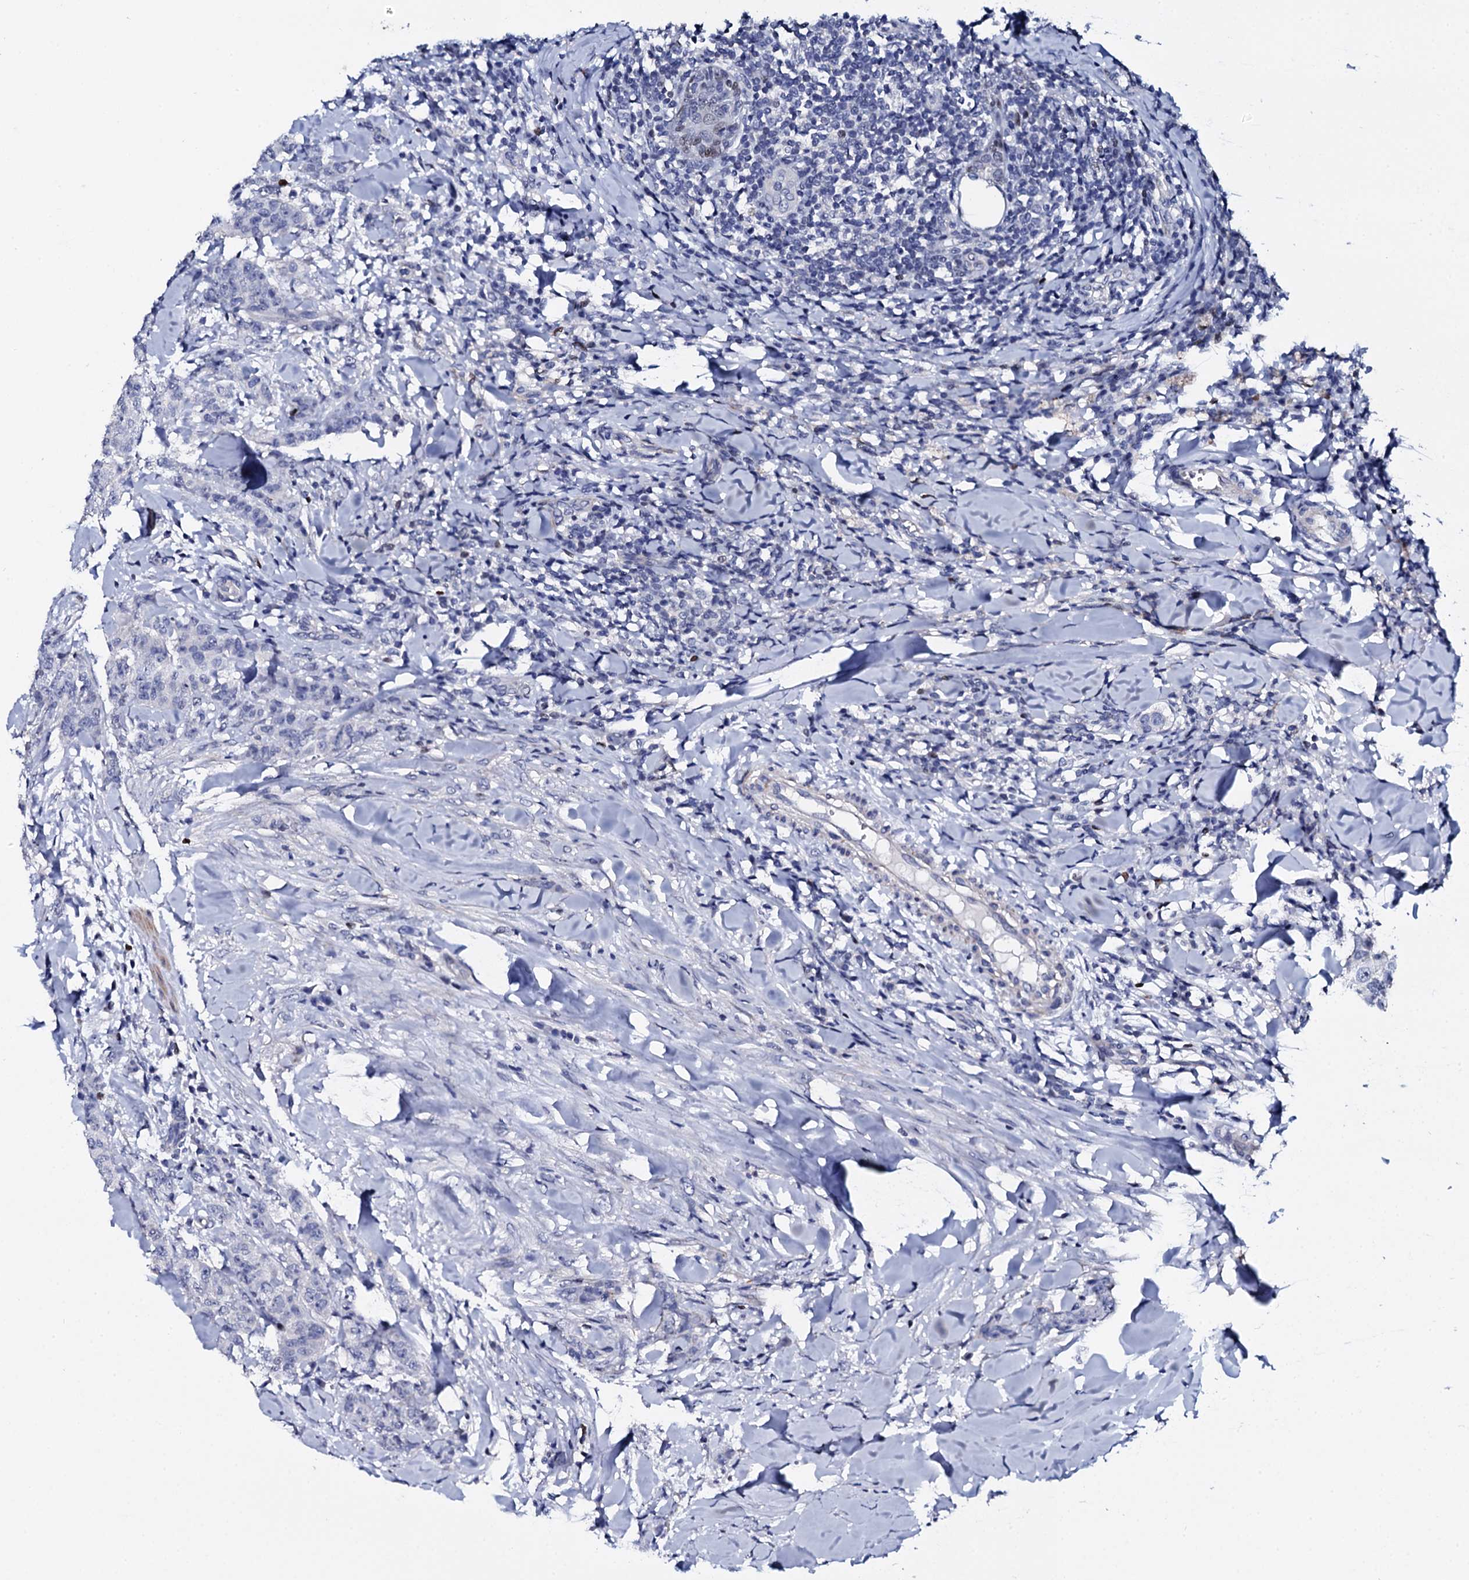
{"staining": {"intensity": "negative", "quantity": "none", "location": "none"}, "tissue": "breast cancer", "cell_type": "Tumor cells", "image_type": "cancer", "snomed": [{"axis": "morphology", "description": "Duct carcinoma"}, {"axis": "topography", "description": "Breast"}], "caption": "Tumor cells show no significant protein positivity in breast invasive ductal carcinoma.", "gene": "NPM2", "patient": {"sex": "female", "age": 40}}